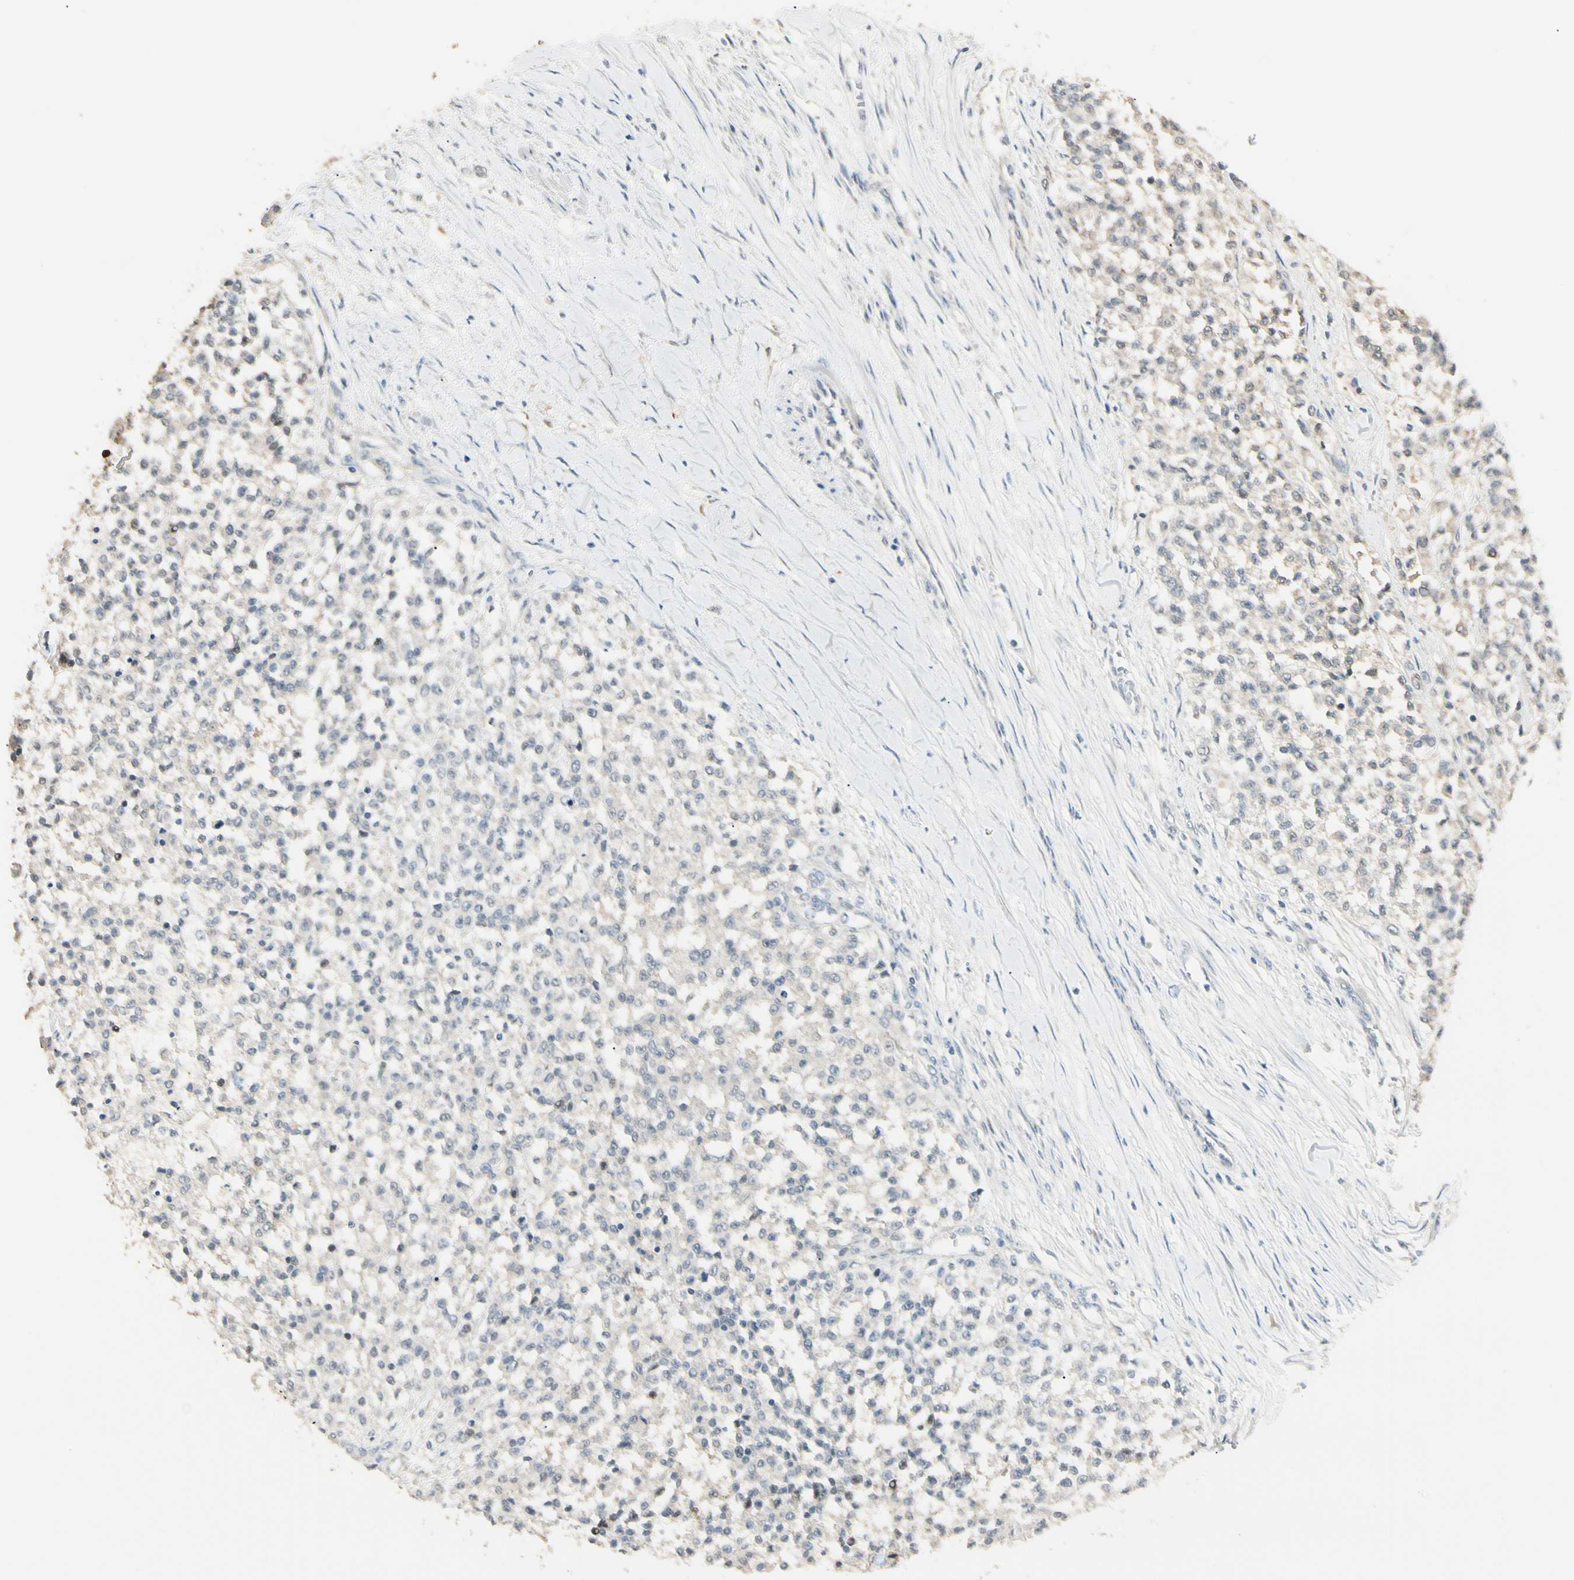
{"staining": {"intensity": "negative", "quantity": "none", "location": "none"}, "tissue": "testis cancer", "cell_type": "Tumor cells", "image_type": "cancer", "snomed": [{"axis": "morphology", "description": "Seminoma, NOS"}, {"axis": "topography", "description": "Testis"}], "caption": "Histopathology image shows no significant protein positivity in tumor cells of testis cancer (seminoma).", "gene": "GNE", "patient": {"sex": "male", "age": 59}}